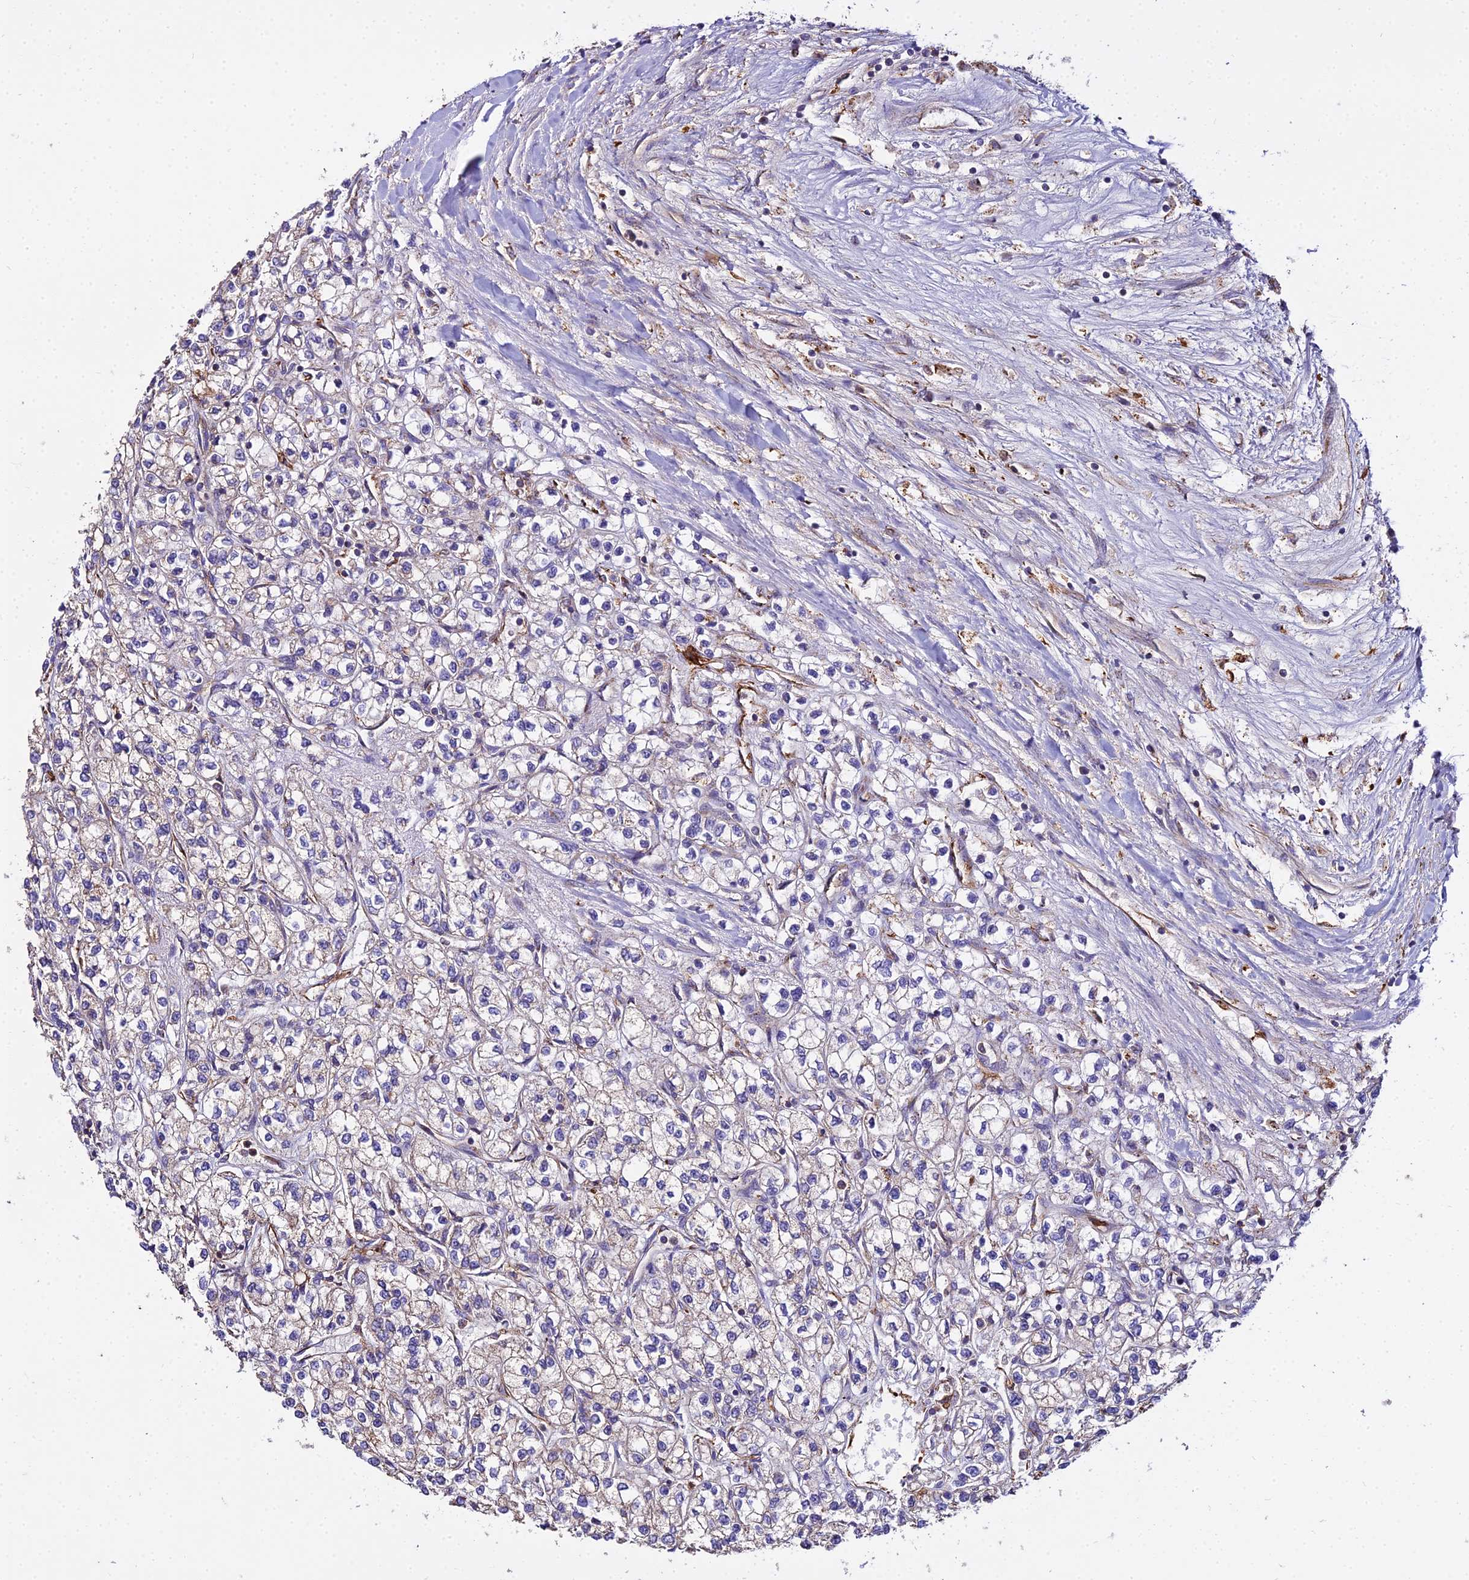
{"staining": {"intensity": "weak", "quantity": "25%-75%", "location": "cytoplasmic/membranous"}, "tissue": "renal cancer", "cell_type": "Tumor cells", "image_type": "cancer", "snomed": [{"axis": "morphology", "description": "Adenocarcinoma, NOS"}, {"axis": "topography", "description": "Kidney"}], "caption": "IHC photomicrograph of human renal adenocarcinoma stained for a protein (brown), which displays low levels of weak cytoplasmic/membranous positivity in approximately 25%-75% of tumor cells.", "gene": "PEX19", "patient": {"sex": "male", "age": 80}}